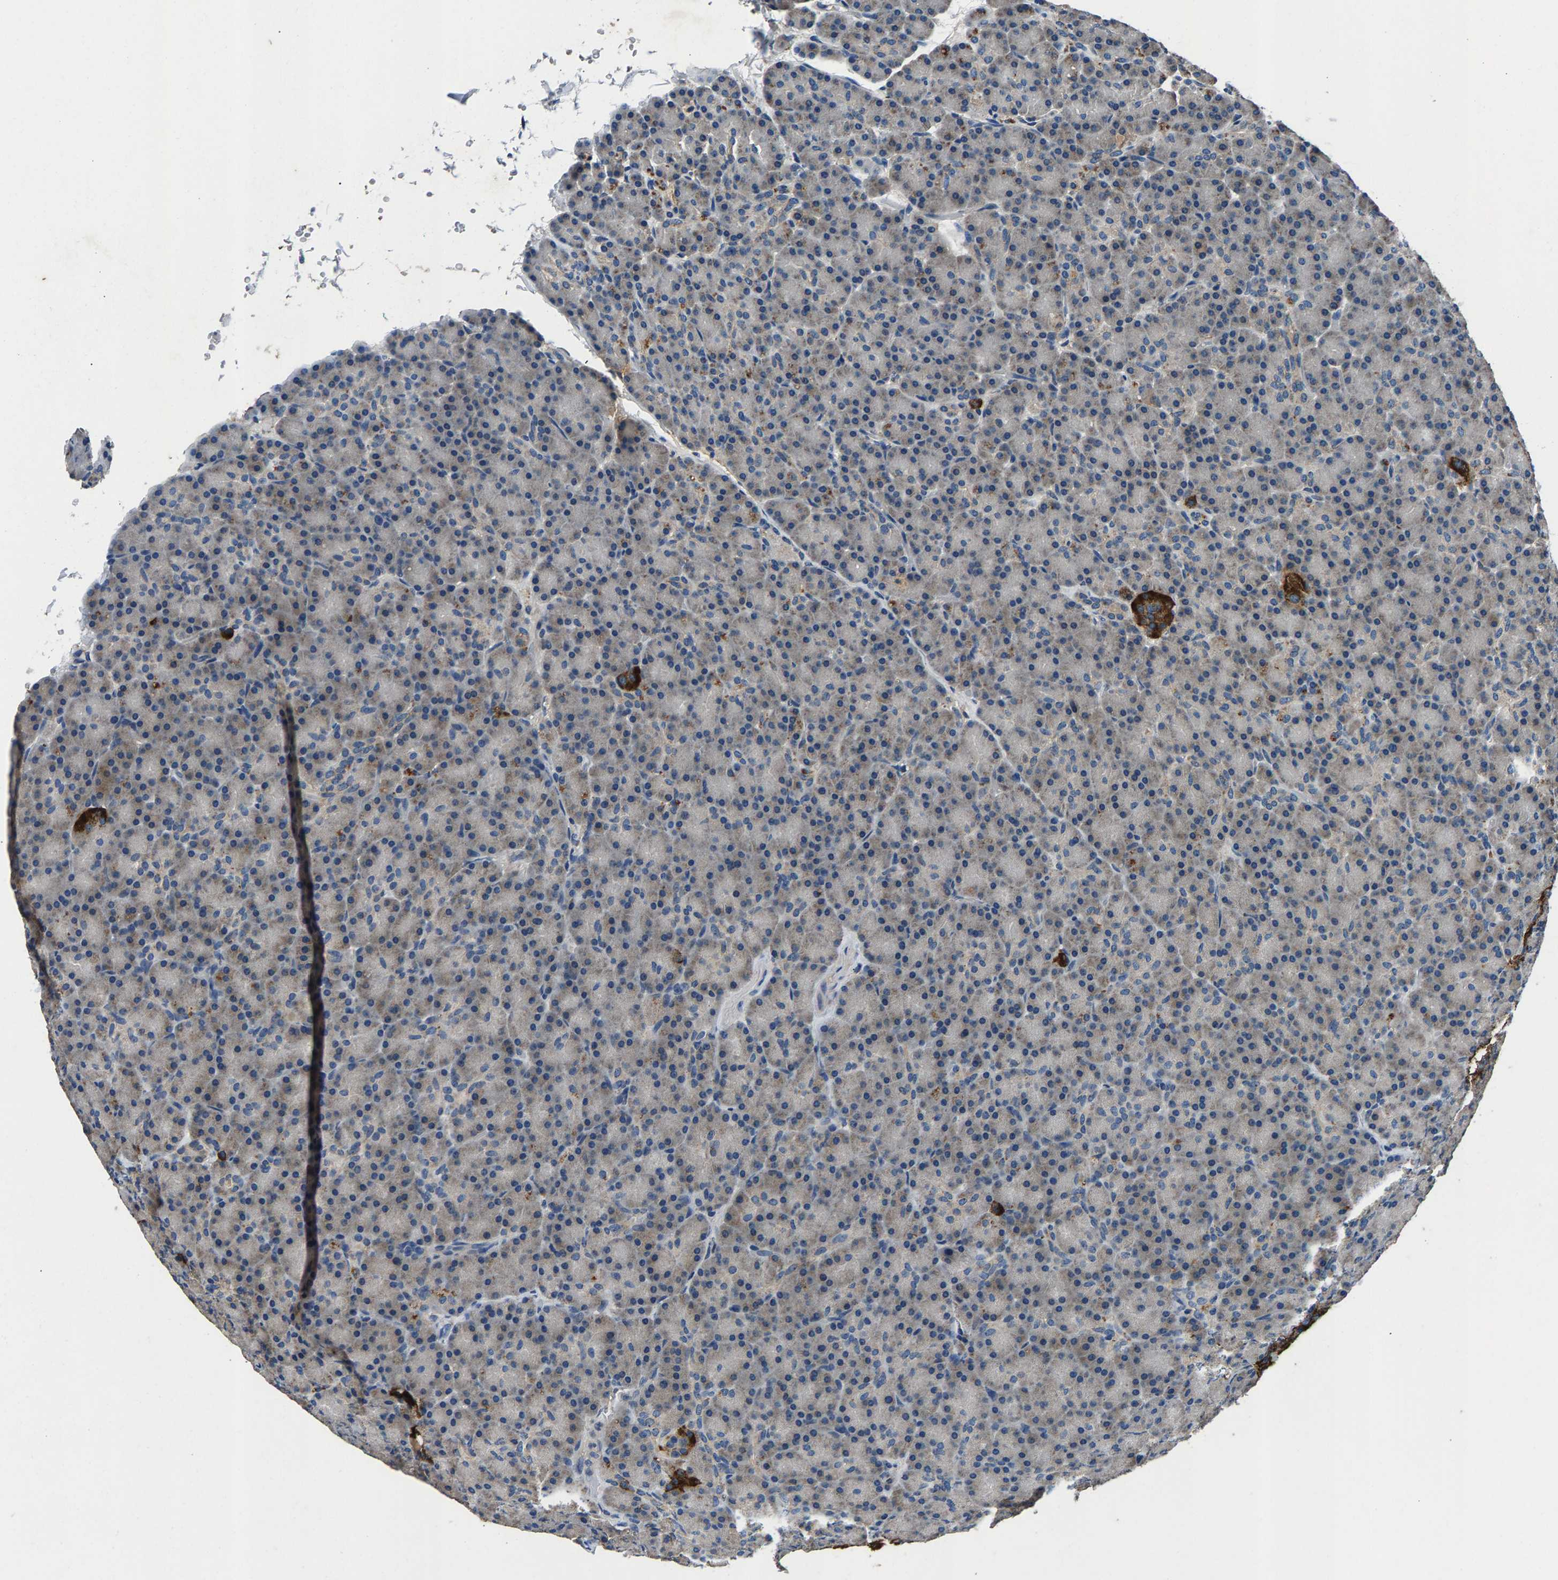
{"staining": {"intensity": "weak", "quantity": "25%-75%", "location": "cytoplasmic/membranous"}, "tissue": "pancreas", "cell_type": "Exocrine glandular cells", "image_type": "normal", "snomed": [{"axis": "morphology", "description": "Normal tissue, NOS"}, {"axis": "topography", "description": "Pancreas"}], "caption": "Protein staining by immunohistochemistry exhibits weak cytoplasmic/membranous expression in about 25%-75% of exocrine glandular cells in unremarkable pancreas.", "gene": "PRXL2C", "patient": {"sex": "female", "age": 43}}